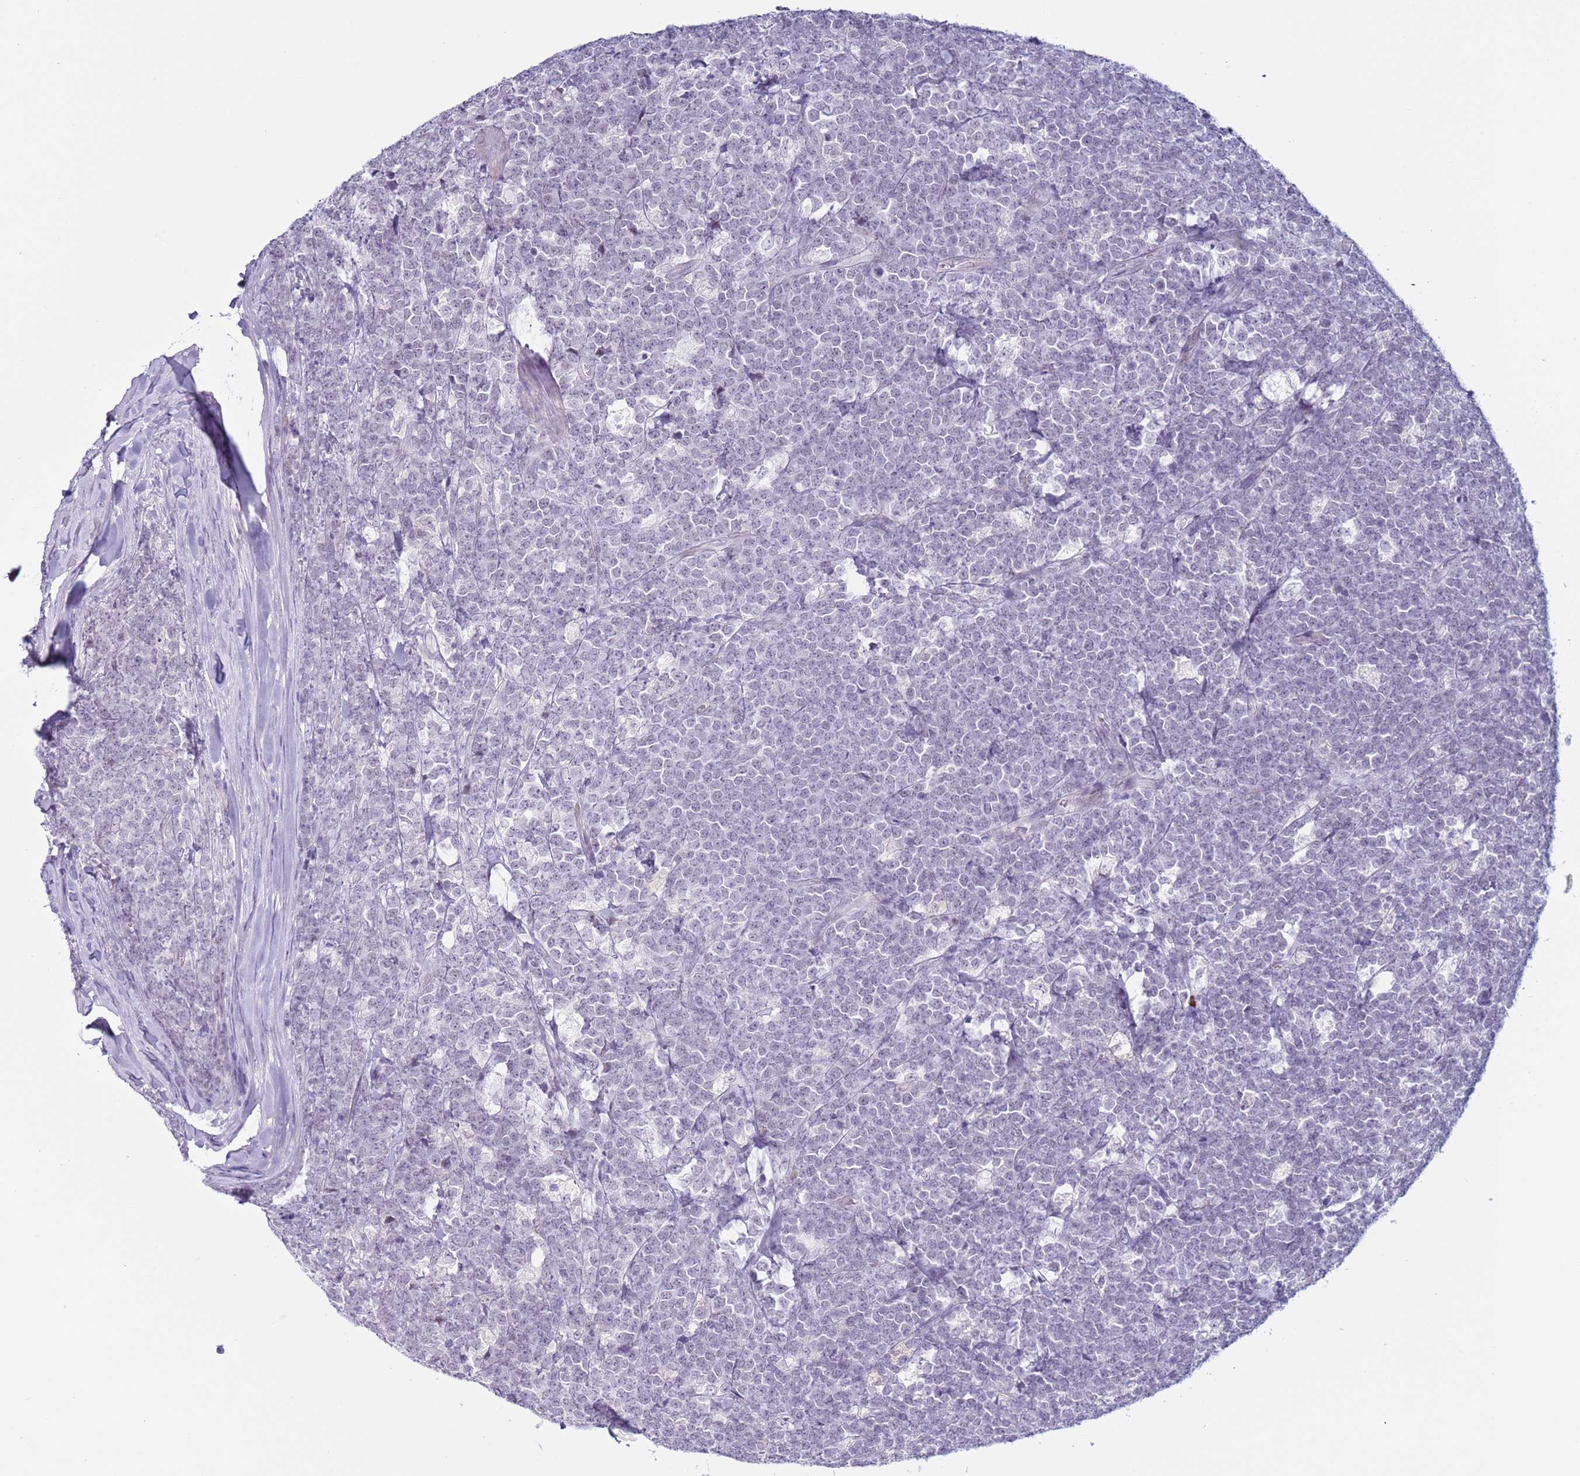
{"staining": {"intensity": "negative", "quantity": "none", "location": "none"}, "tissue": "lymphoma", "cell_type": "Tumor cells", "image_type": "cancer", "snomed": [{"axis": "morphology", "description": "Malignant lymphoma, non-Hodgkin's type, High grade"}, {"axis": "topography", "description": "Small intestine"}, {"axis": "topography", "description": "Colon"}], "caption": "Immunohistochemistry of human lymphoma shows no positivity in tumor cells. (Brightfield microscopy of DAB IHC at high magnification).", "gene": "NPAP1", "patient": {"sex": "male", "age": 8}}